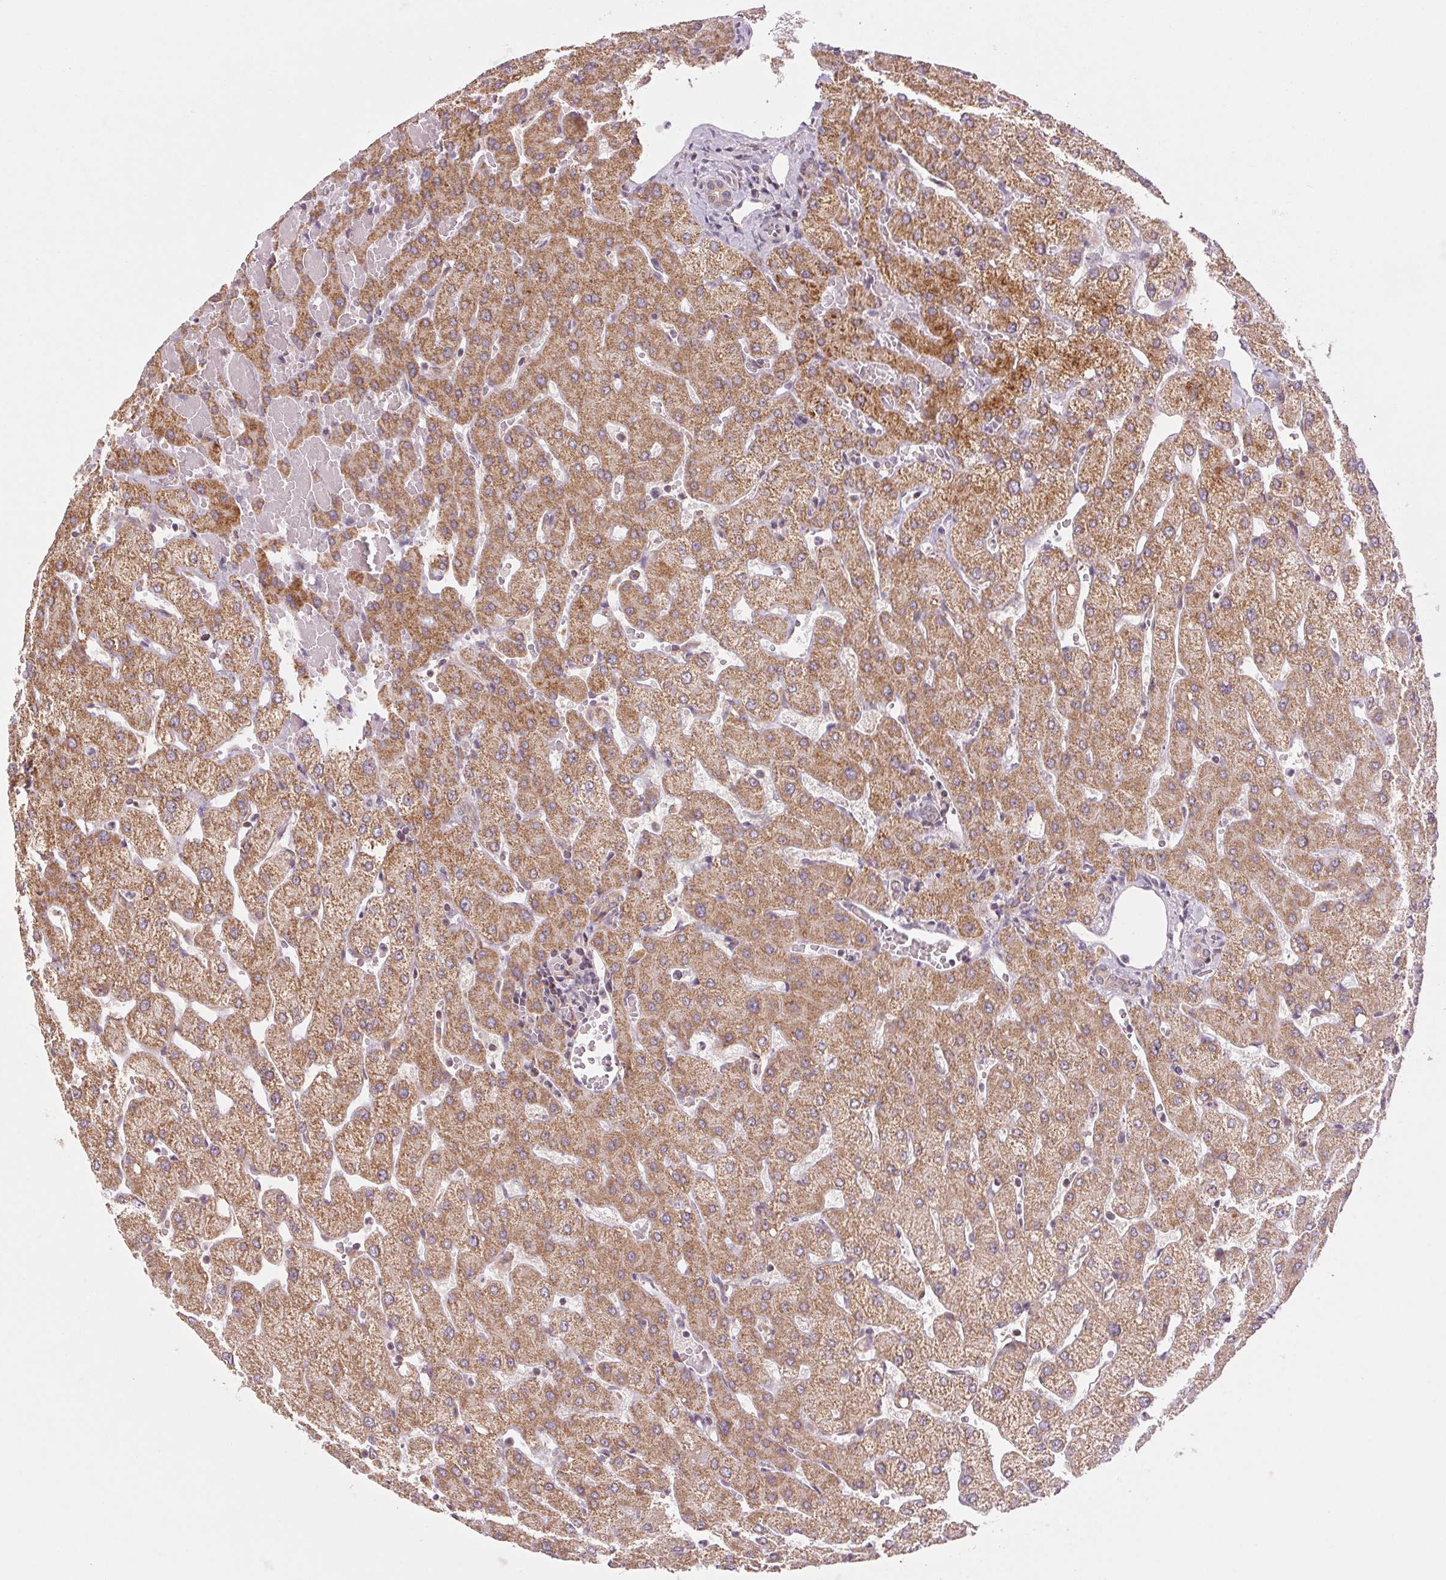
{"staining": {"intensity": "negative", "quantity": "none", "location": "none"}, "tissue": "liver", "cell_type": "Cholangiocytes", "image_type": "normal", "snomed": [{"axis": "morphology", "description": "Normal tissue, NOS"}, {"axis": "topography", "description": "Liver"}], "caption": "Immunohistochemical staining of benign human liver exhibits no significant staining in cholangiocytes.", "gene": "MAP3K5", "patient": {"sex": "female", "age": 54}}